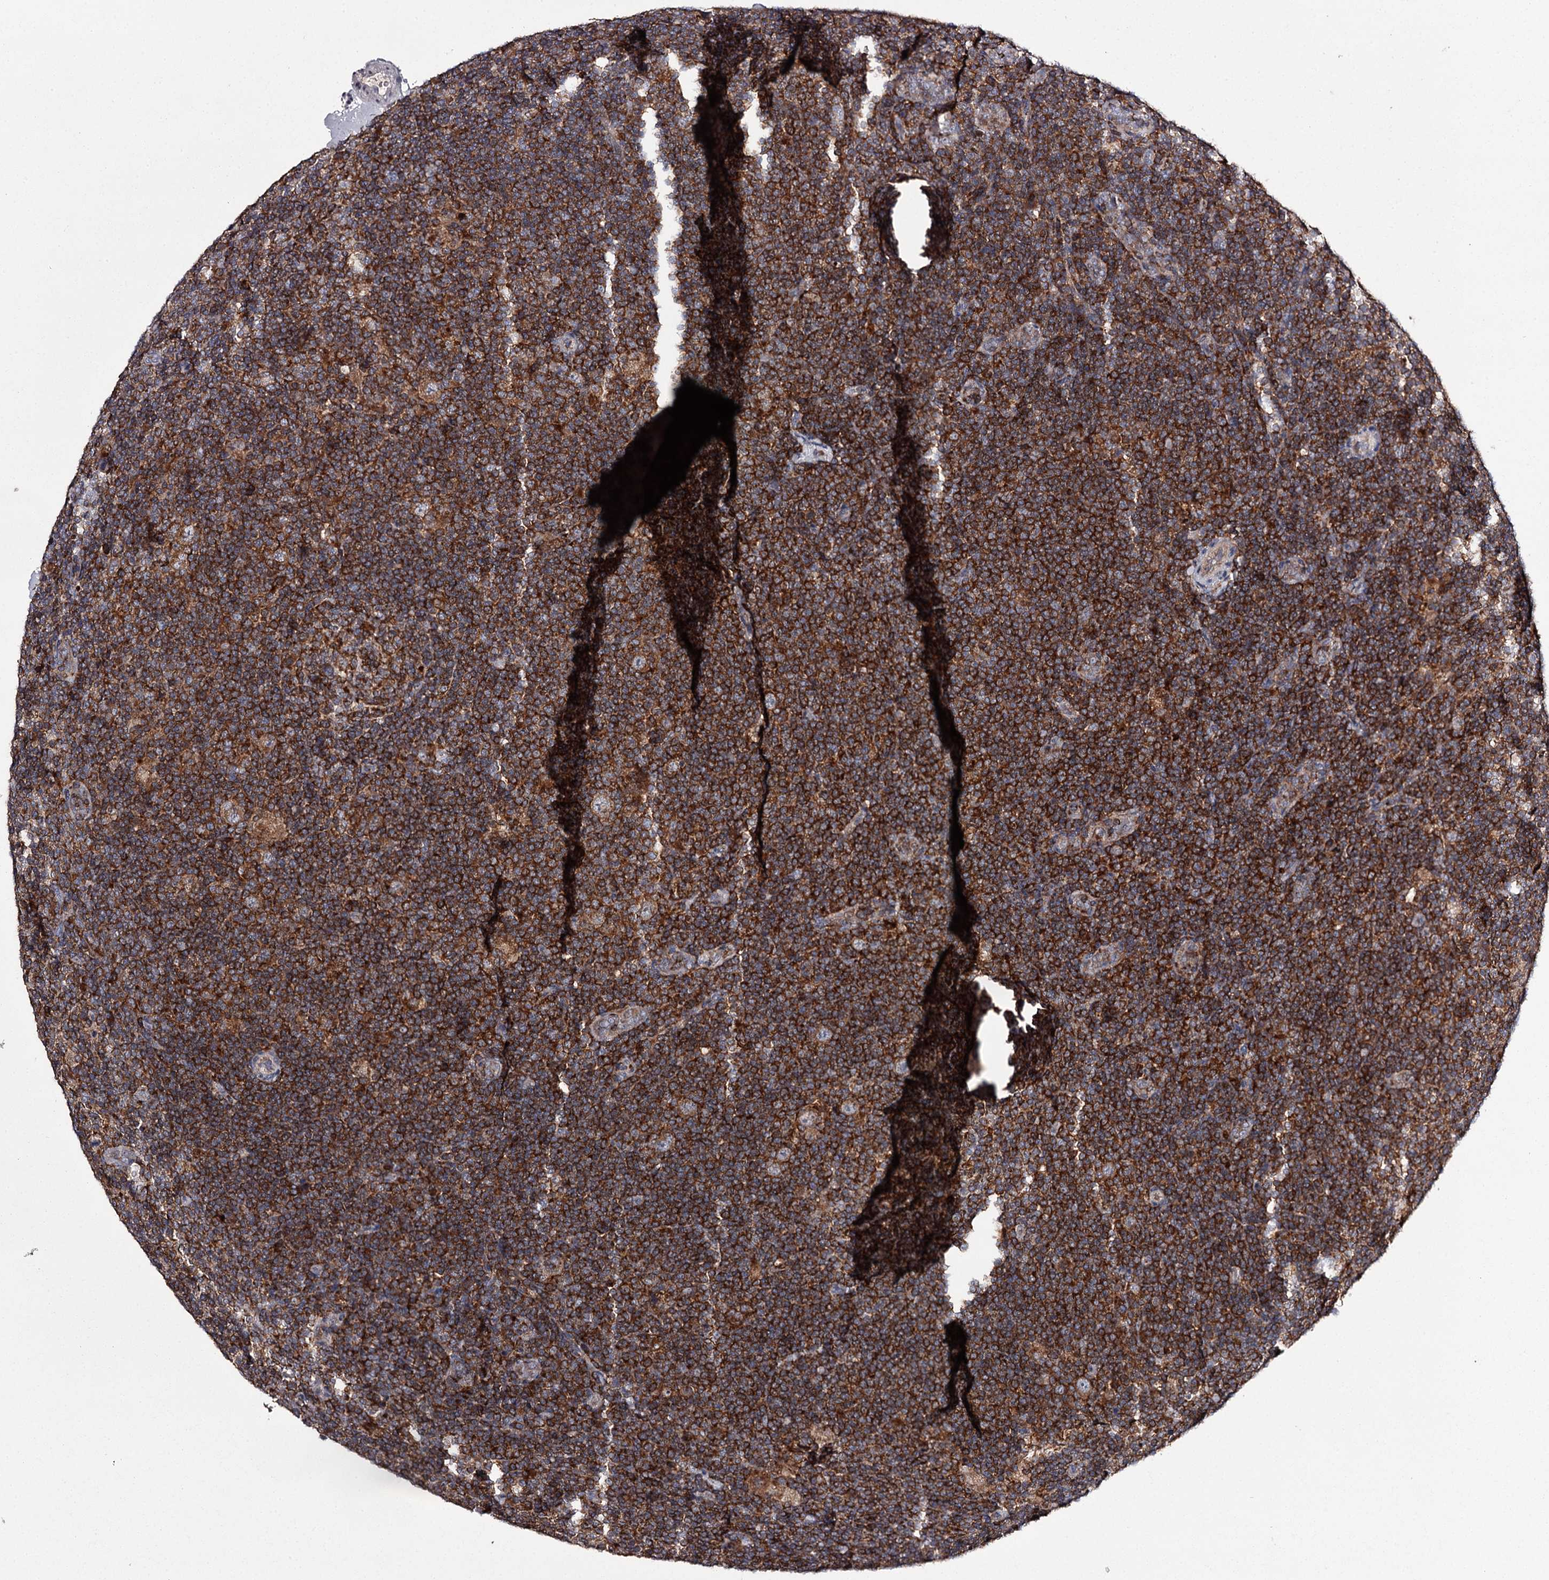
{"staining": {"intensity": "moderate", "quantity": ">75%", "location": "cytoplasmic/membranous"}, "tissue": "lymphoma", "cell_type": "Tumor cells", "image_type": "cancer", "snomed": [{"axis": "morphology", "description": "Hodgkin's disease, NOS"}, {"axis": "topography", "description": "Lymph node"}], "caption": "A medium amount of moderate cytoplasmic/membranous staining is appreciated in about >75% of tumor cells in lymphoma tissue.", "gene": "RASSF6", "patient": {"sex": "female", "age": 57}}